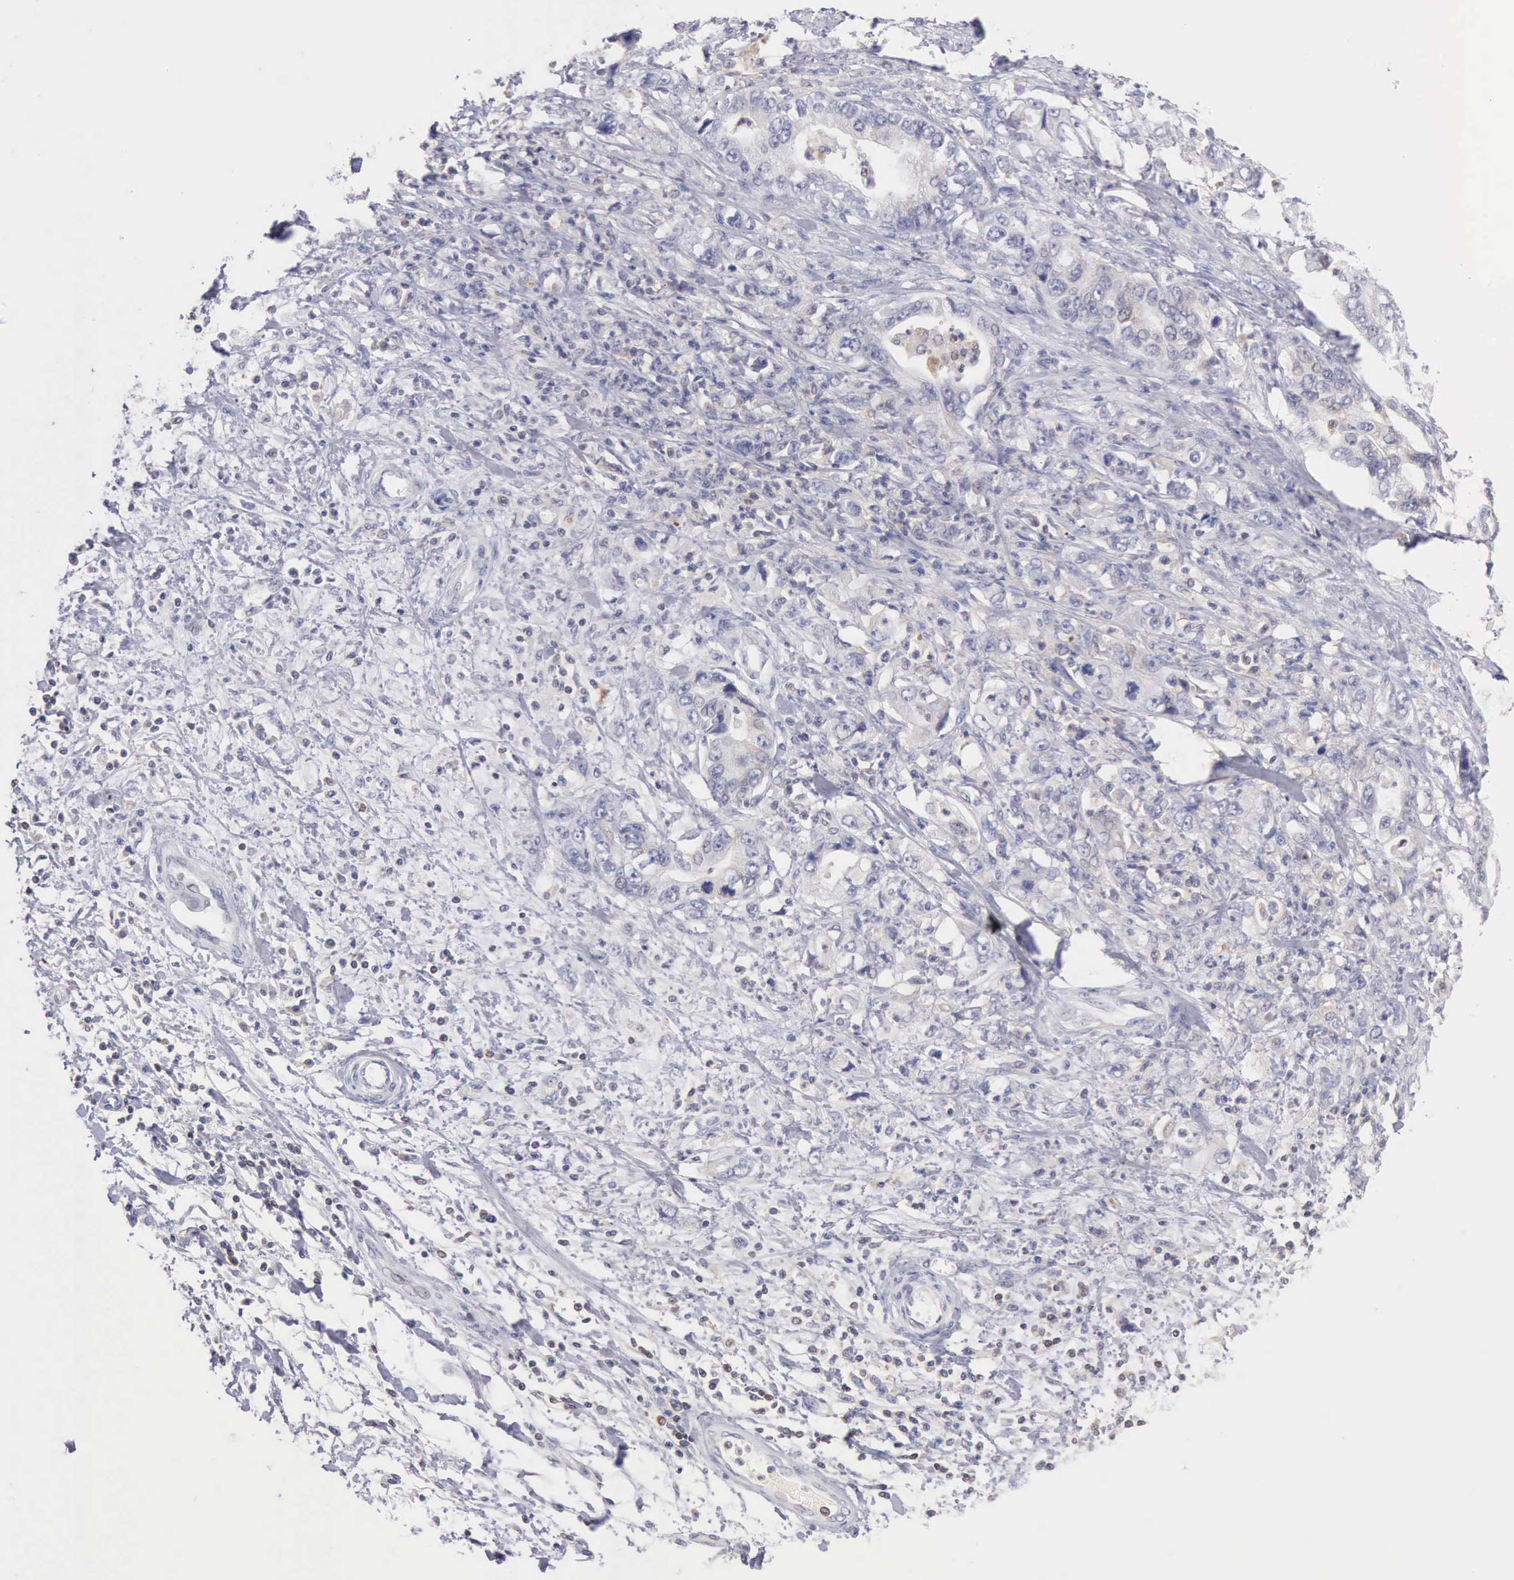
{"staining": {"intensity": "negative", "quantity": "none", "location": "none"}, "tissue": "stomach cancer", "cell_type": "Tumor cells", "image_type": "cancer", "snomed": [{"axis": "morphology", "description": "Adenocarcinoma, NOS"}, {"axis": "topography", "description": "Pancreas"}, {"axis": "topography", "description": "Stomach, upper"}], "caption": "There is no significant positivity in tumor cells of stomach cancer (adenocarcinoma). (Brightfield microscopy of DAB (3,3'-diaminobenzidine) immunohistochemistry (IHC) at high magnification).", "gene": "SASH3", "patient": {"sex": "male", "age": 77}}